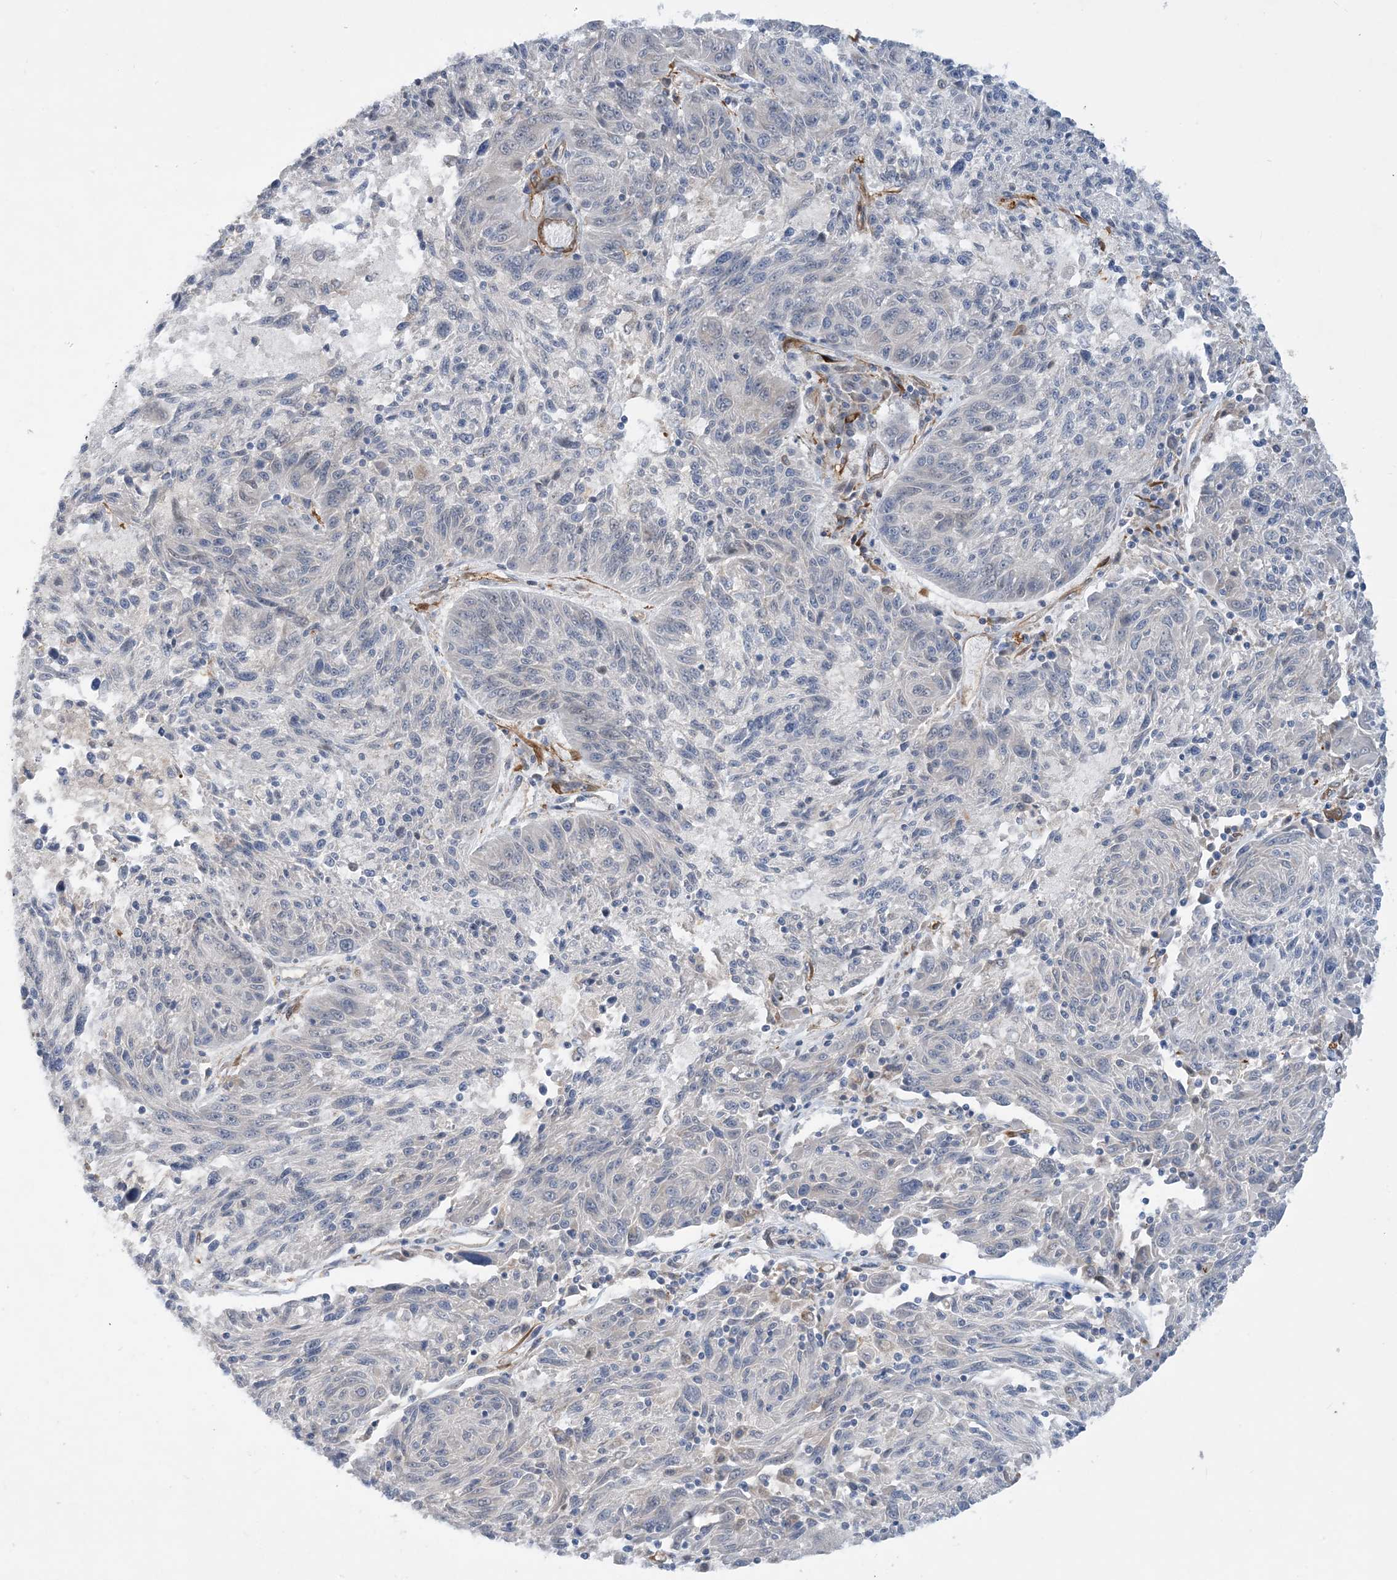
{"staining": {"intensity": "negative", "quantity": "none", "location": "none"}, "tissue": "melanoma", "cell_type": "Tumor cells", "image_type": "cancer", "snomed": [{"axis": "morphology", "description": "Malignant melanoma, NOS"}, {"axis": "topography", "description": "Skin"}], "caption": "Tumor cells show no significant protein staining in malignant melanoma.", "gene": "EIF2A", "patient": {"sex": "male", "age": 53}}